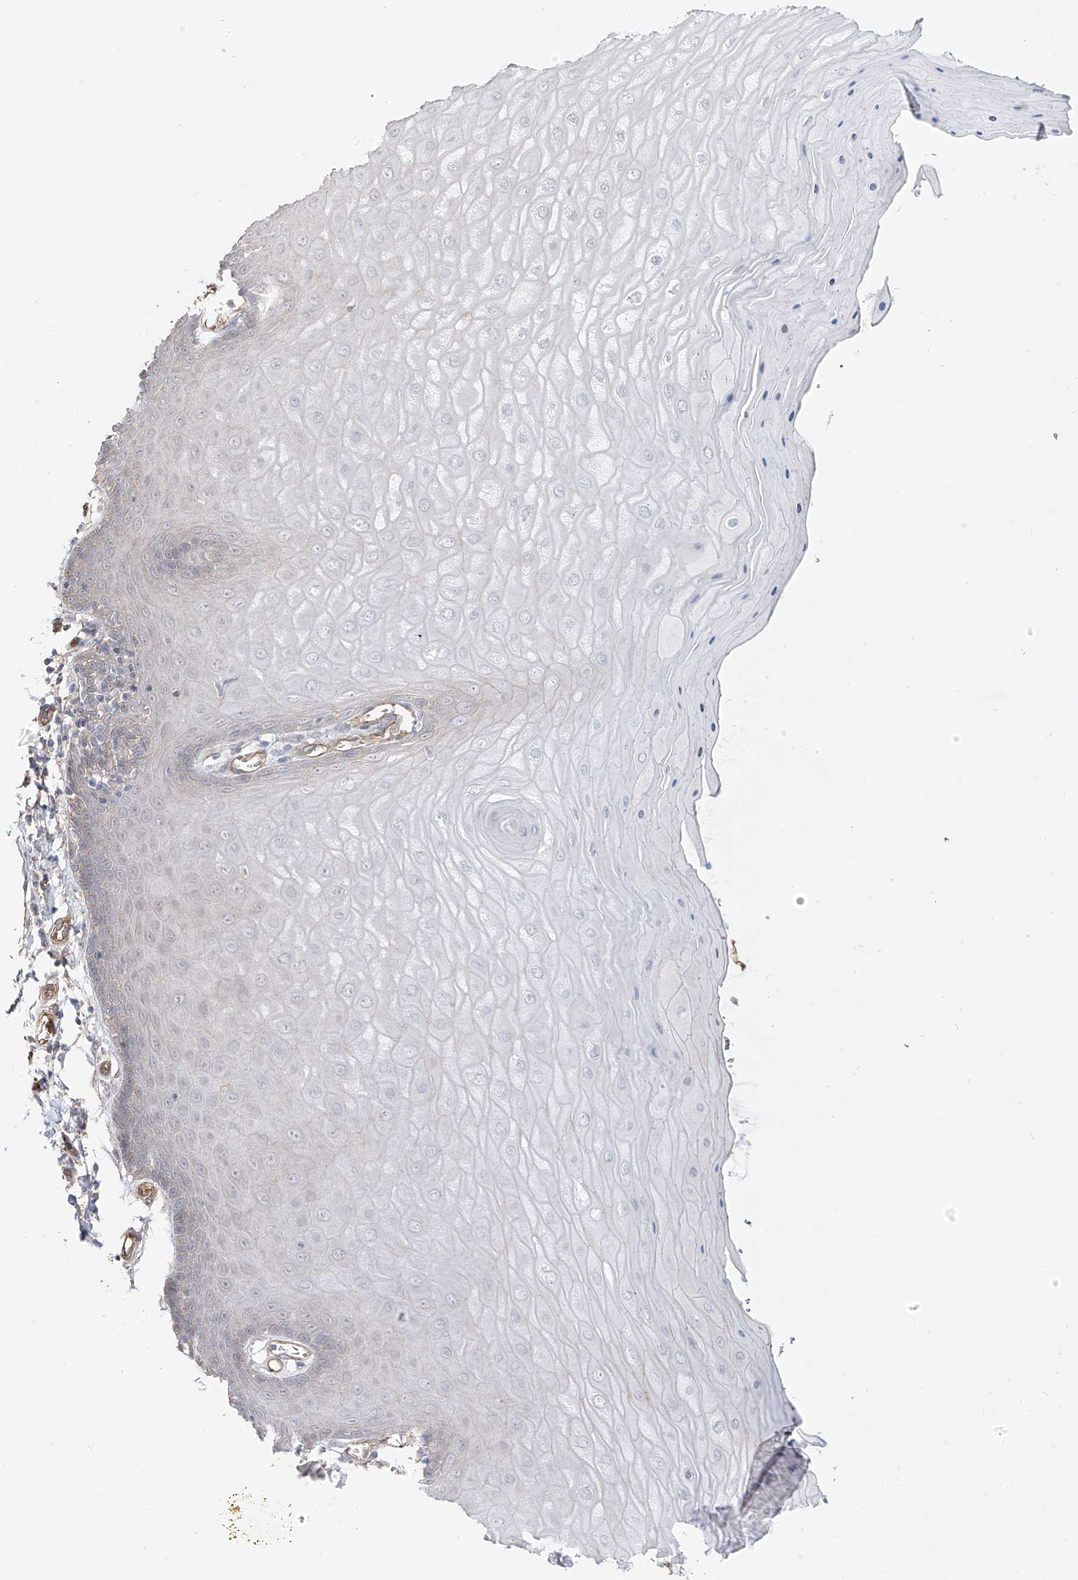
{"staining": {"intensity": "negative", "quantity": "none", "location": "none"}, "tissue": "cervix", "cell_type": "Glandular cells", "image_type": "normal", "snomed": [{"axis": "morphology", "description": "Normal tissue, NOS"}, {"axis": "topography", "description": "Cervix"}], "caption": "Cervix stained for a protein using immunohistochemistry (IHC) reveals no positivity glandular cells.", "gene": "ZNF180", "patient": {"sex": "female", "age": 55}}